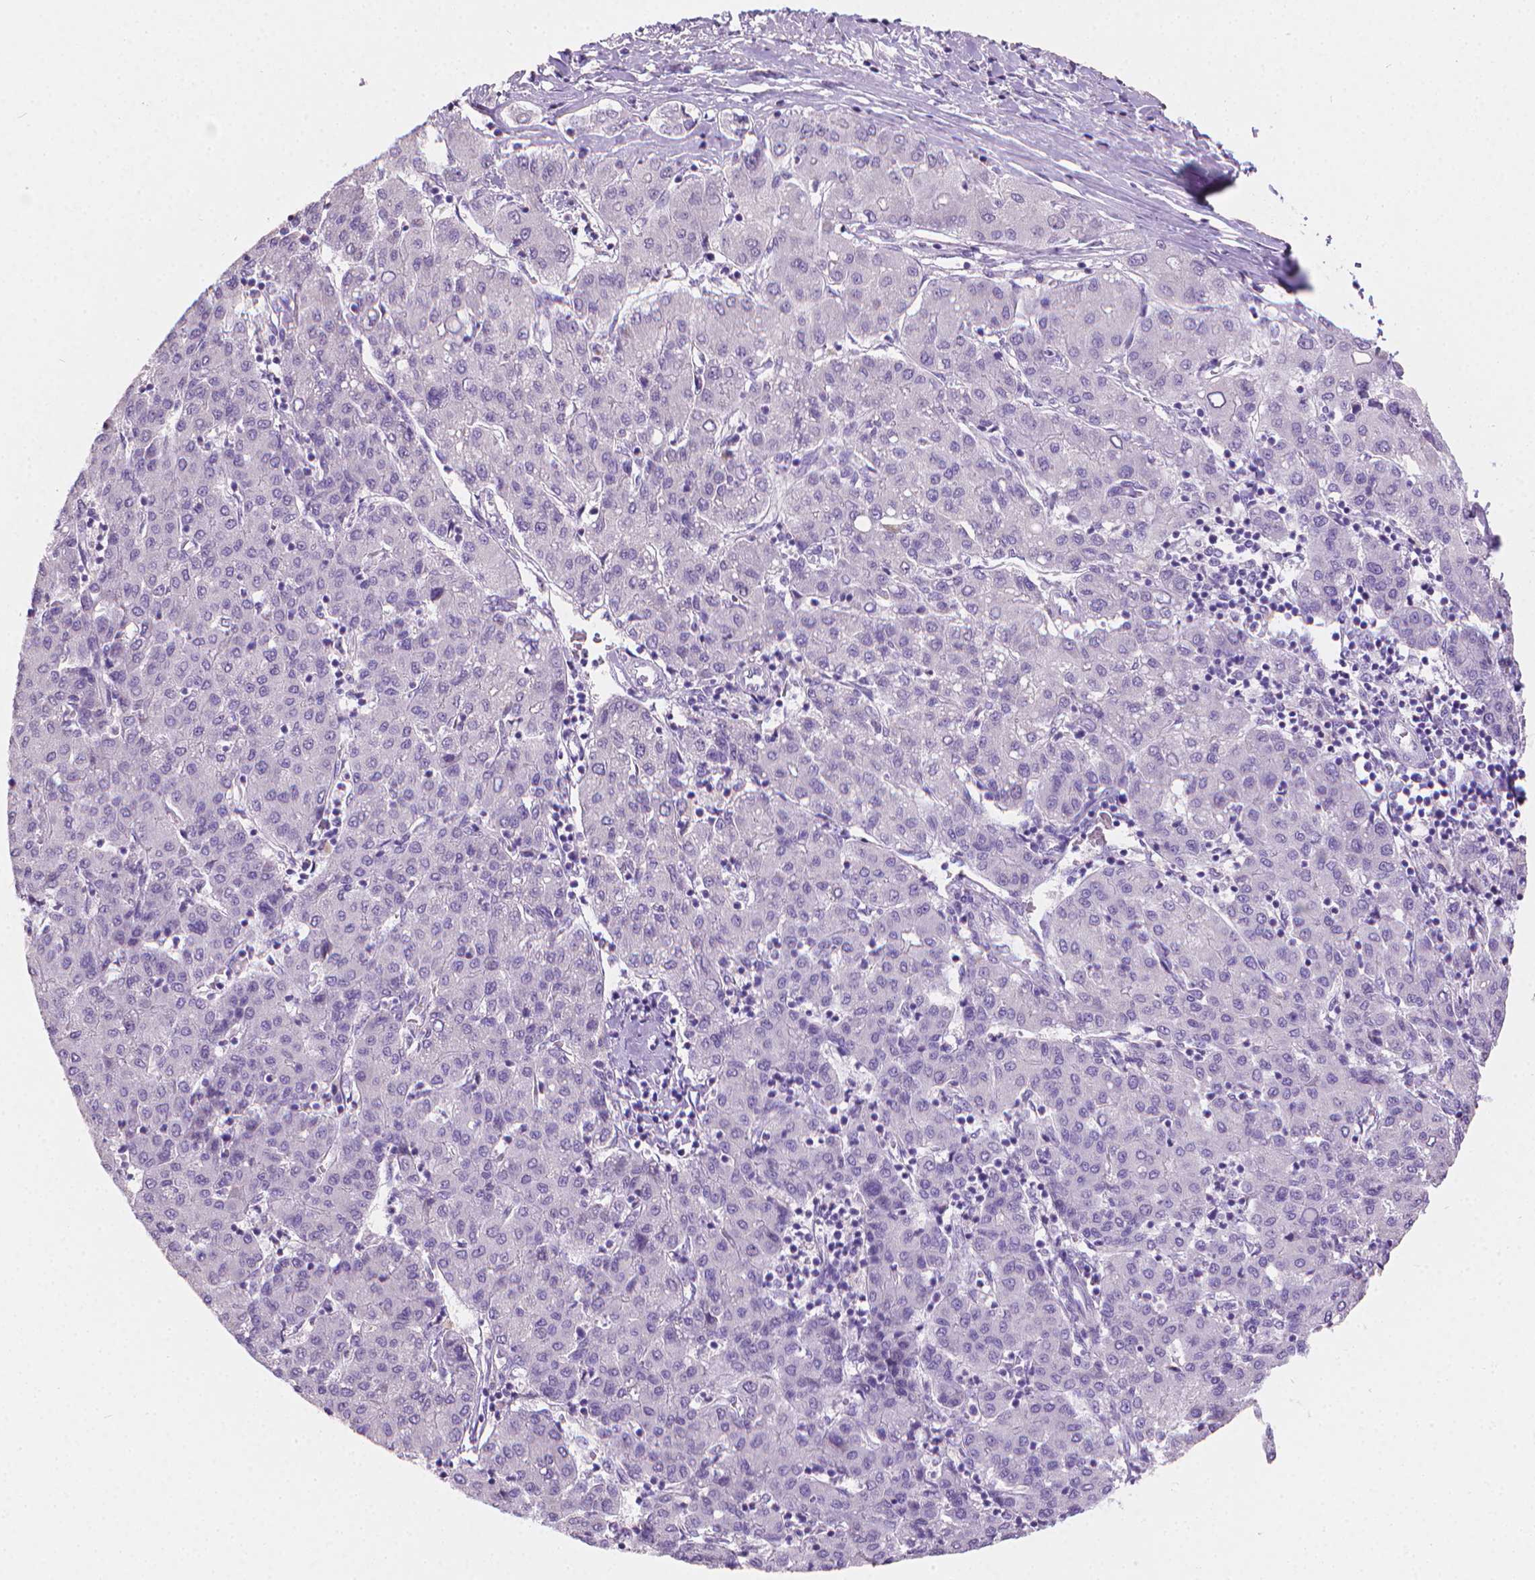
{"staining": {"intensity": "negative", "quantity": "none", "location": "none"}, "tissue": "liver cancer", "cell_type": "Tumor cells", "image_type": "cancer", "snomed": [{"axis": "morphology", "description": "Carcinoma, Hepatocellular, NOS"}, {"axis": "topography", "description": "Liver"}], "caption": "Tumor cells show no significant positivity in hepatocellular carcinoma (liver).", "gene": "TNNI2", "patient": {"sex": "male", "age": 65}}